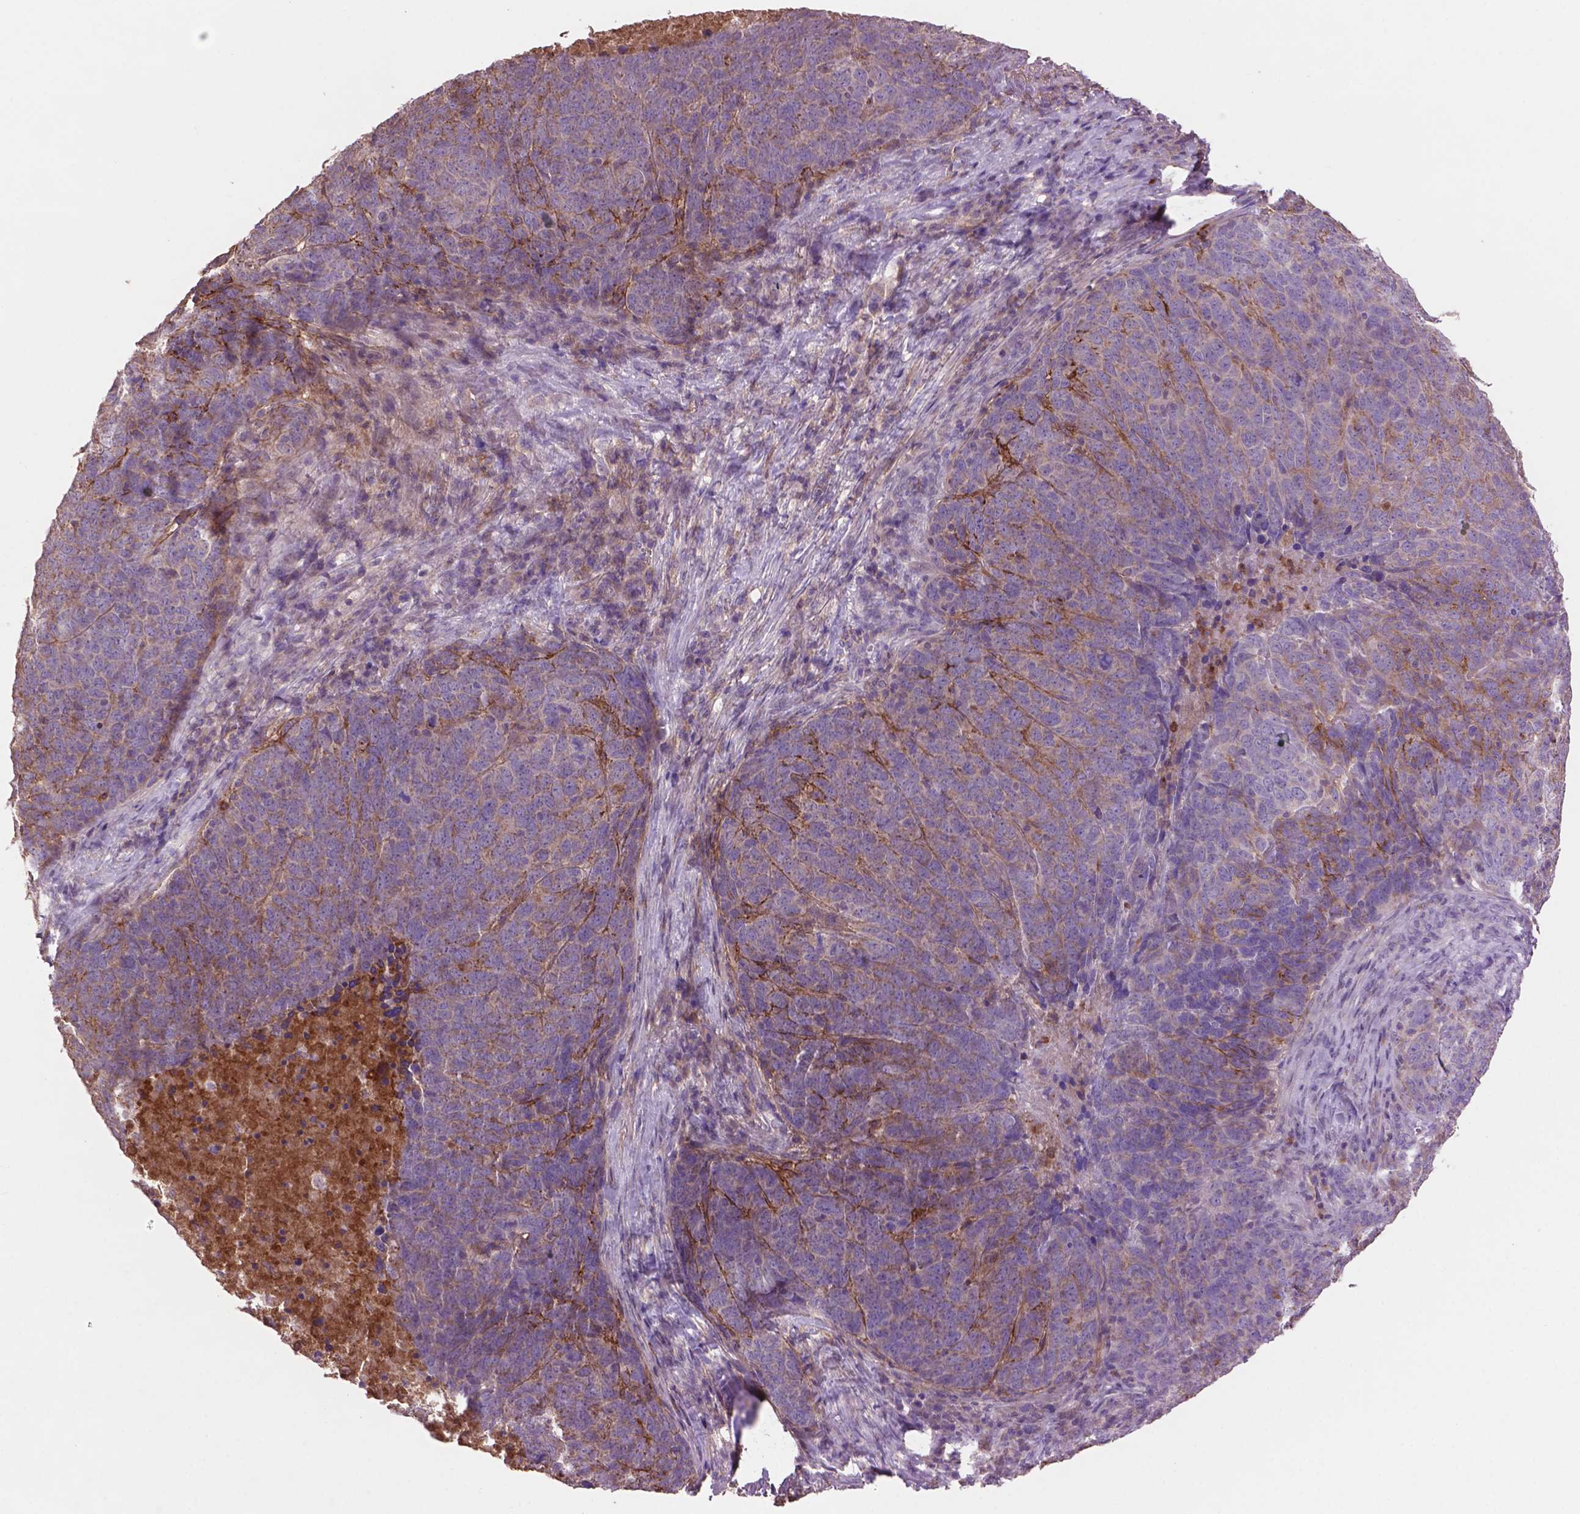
{"staining": {"intensity": "negative", "quantity": "none", "location": "none"}, "tissue": "skin cancer", "cell_type": "Tumor cells", "image_type": "cancer", "snomed": [{"axis": "morphology", "description": "Squamous cell carcinoma, NOS"}, {"axis": "topography", "description": "Skin"}, {"axis": "topography", "description": "Anal"}], "caption": "The image shows no significant positivity in tumor cells of skin squamous cell carcinoma.", "gene": "LRRC3C", "patient": {"sex": "female", "age": 51}}